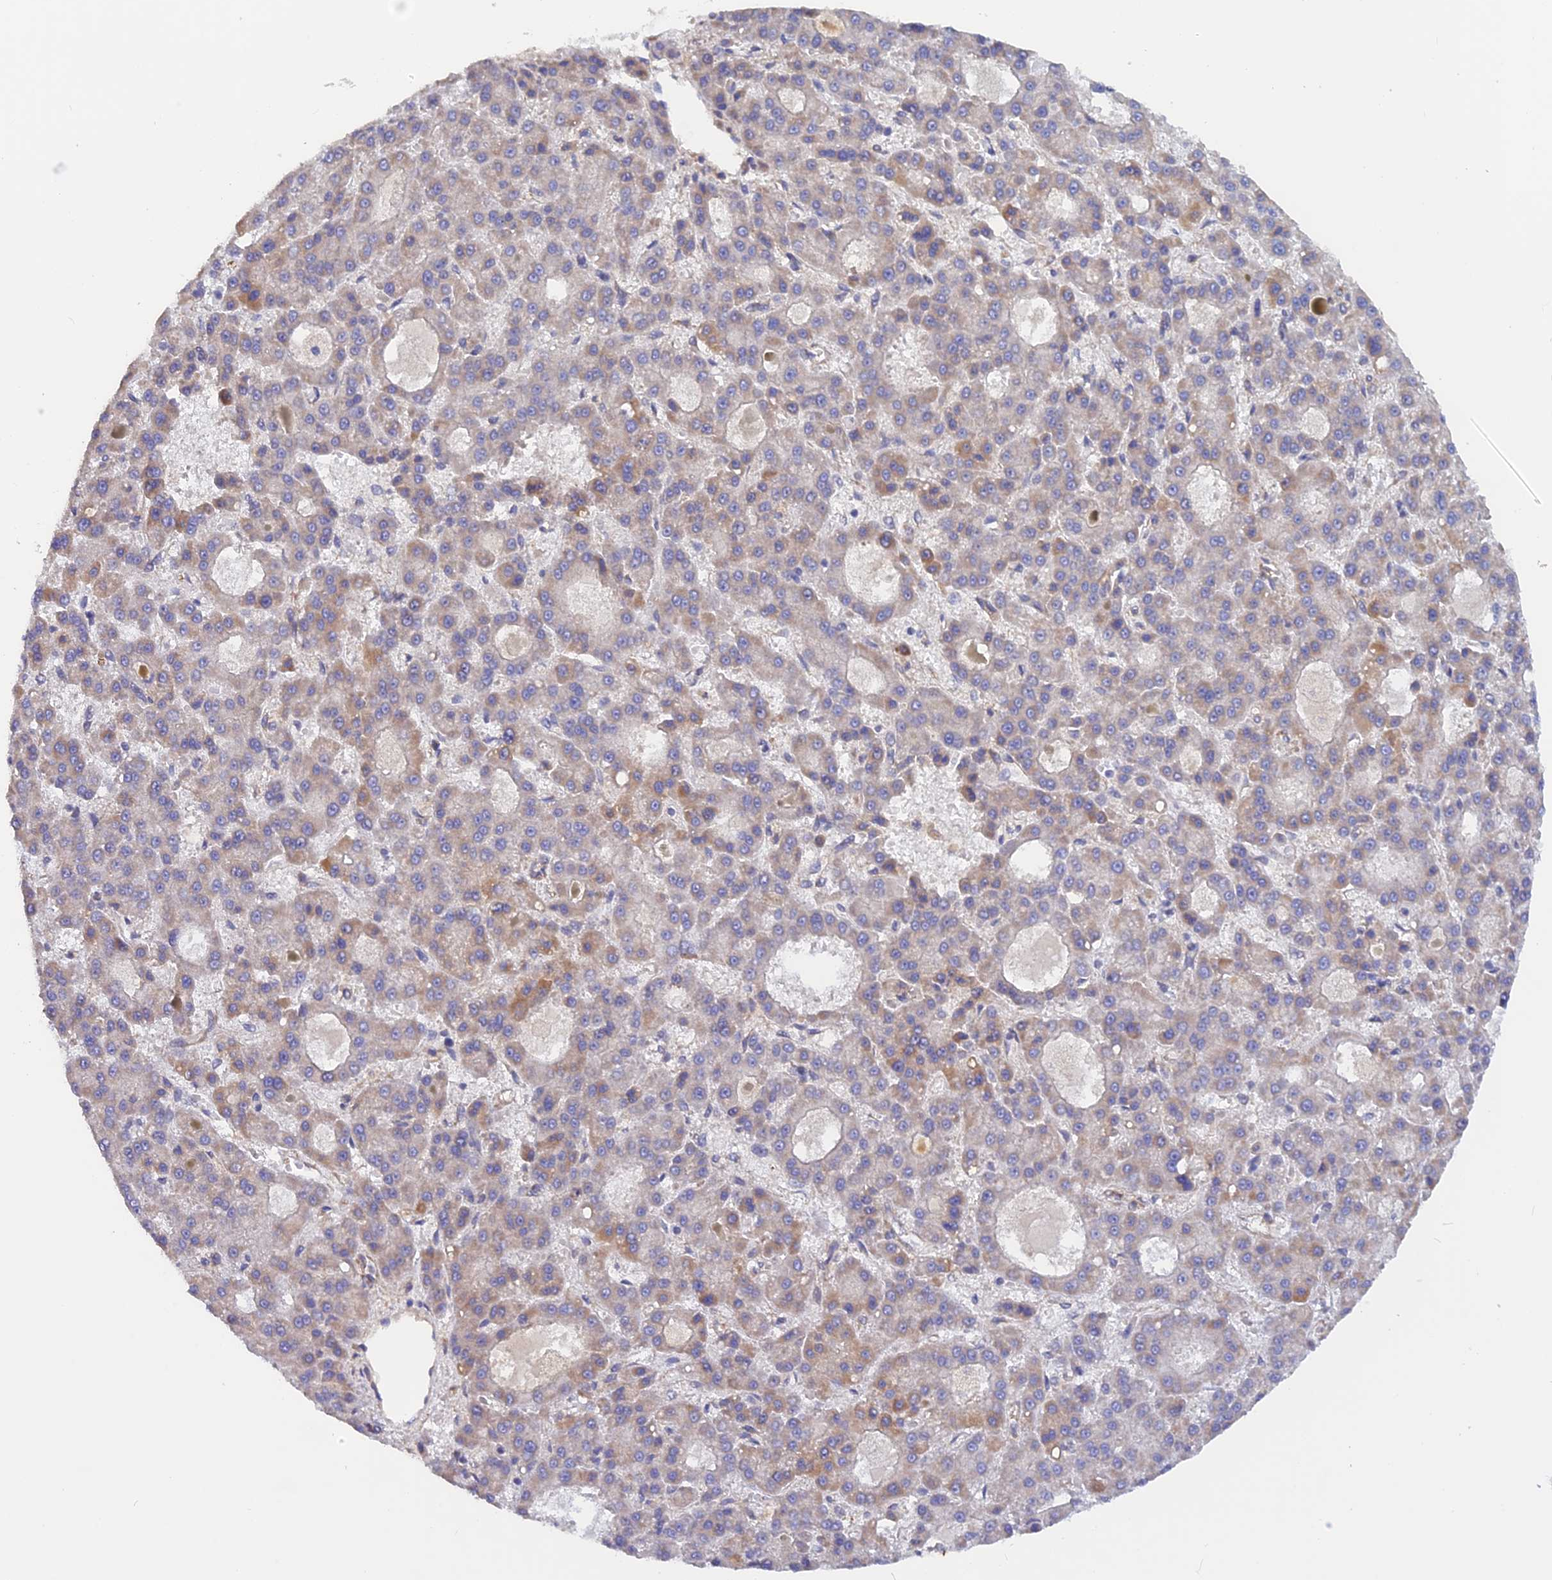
{"staining": {"intensity": "weak", "quantity": "25%-75%", "location": "cytoplasmic/membranous"}, "tissue": "liver cancer", "cell_type": "Tumor cells", "image_type": "cancer", "snomed": [{"axis": "morphology", "description": "Carcinoma, Hepatocellular, NOS"}, {"axis": "topography", "description": "Liver"}], "caption": "IHC of liver hepatocellular carcinoma reveals low levels of weak cytoplasmic/membranous positivity in approximately 25%-75% of tumor cells.", "gene": "HYCC1", "patient": {"sex": "male", "age": 70}}